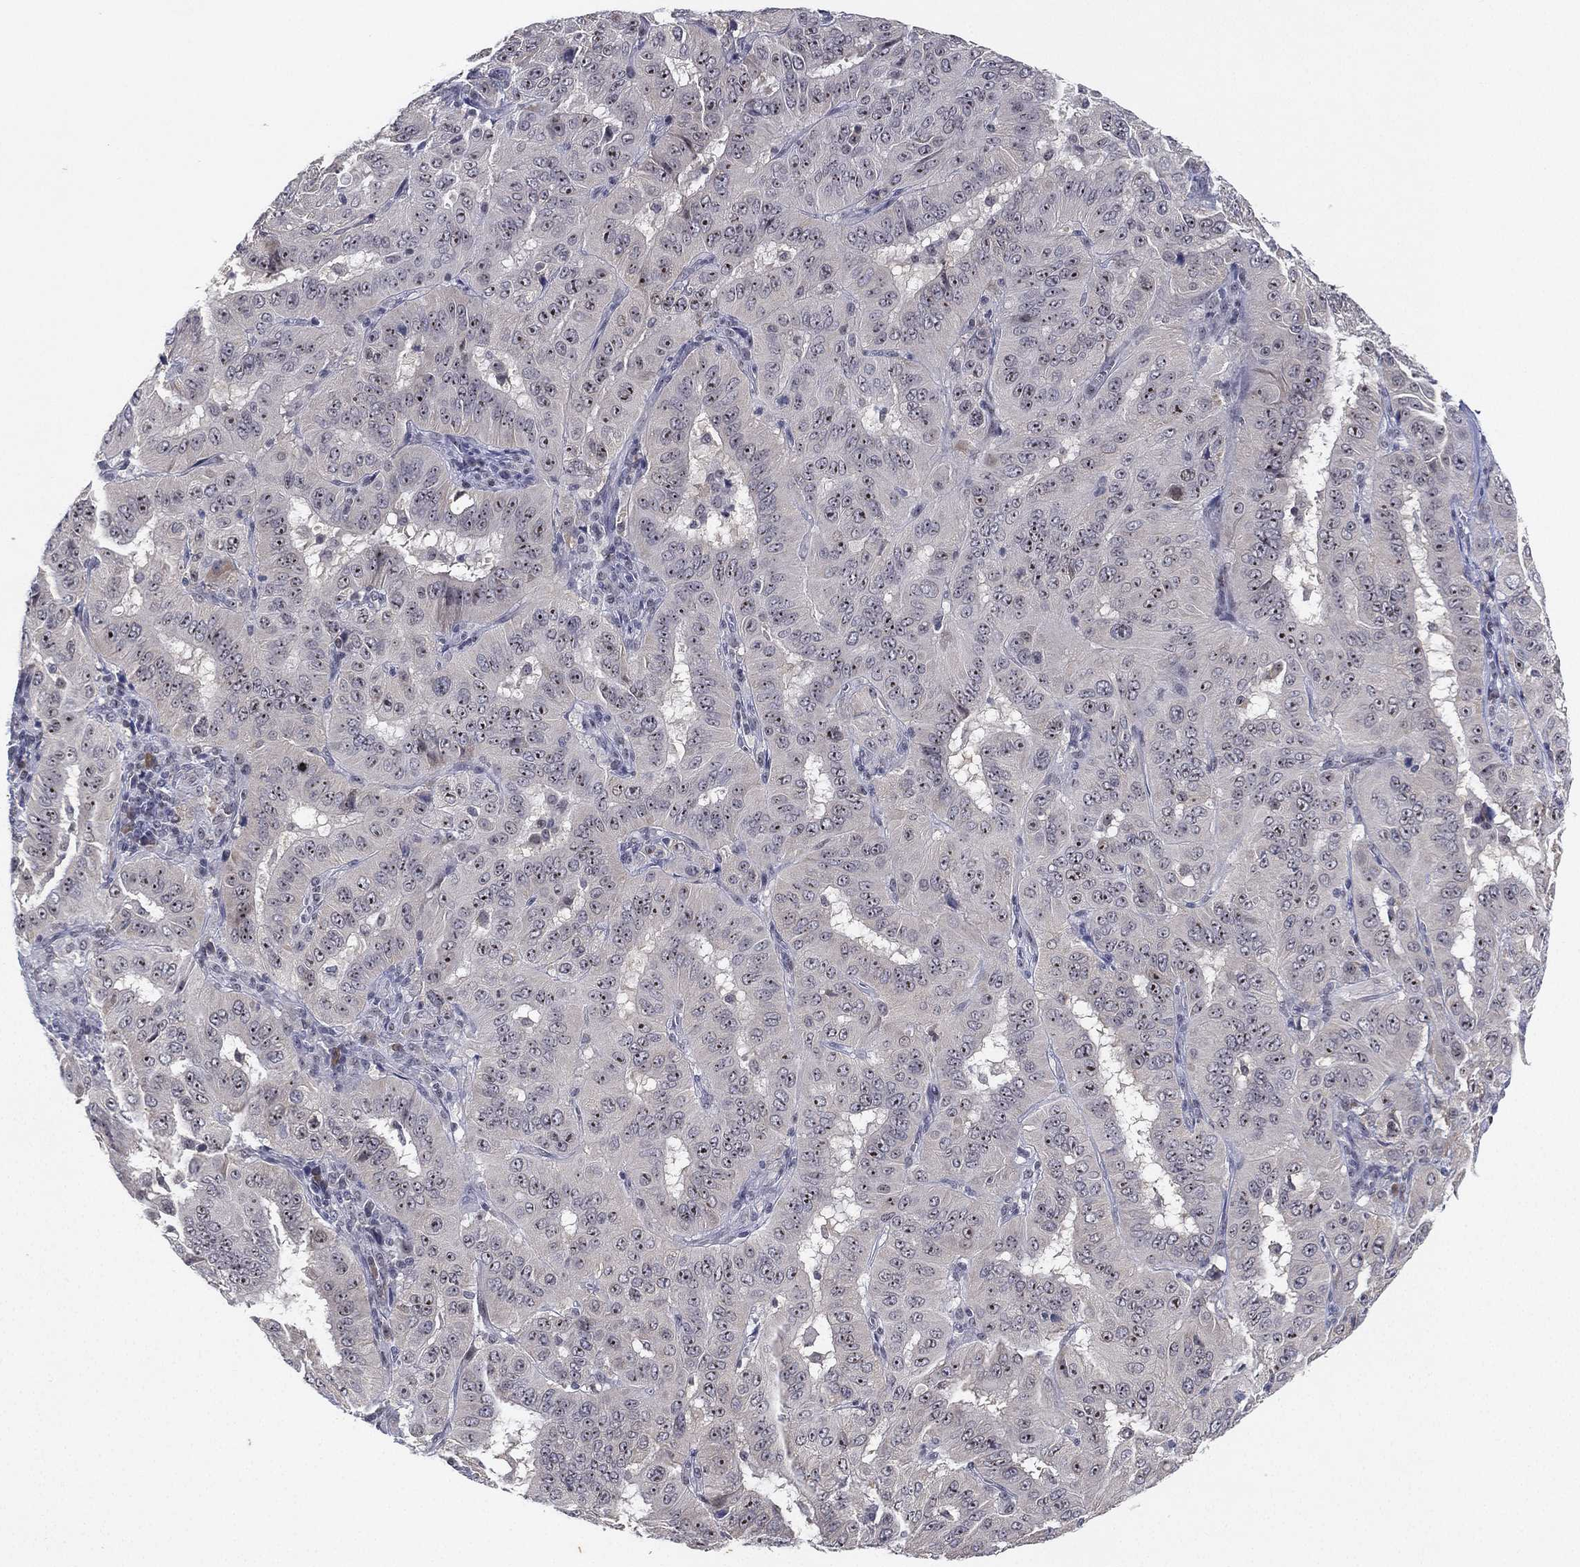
{"staining": {"intensity": "negative", "quantity": "none", "location": "none"}, "tissue": "pancreatic cancer", "cell_type": "Tumor cells", "image_type": "cancer", "snomed": [{"axis": "morphology", "description": "Adenocarcinoma, NOS"}, {"axis": "topography", "description": "Pancreas"}], "caption": "DAB (3,3'-diaminobenzidine) immunohistochemical staining of human pancreatic cancer demonstrates no significant positivity in tumor cells. (DAB (3,3'-diaminobenzidine) immunohistochemistry with hematoxylin counter stain).", "gene": "MS4A8", "patient": {"sex": "male", "age": 63}}